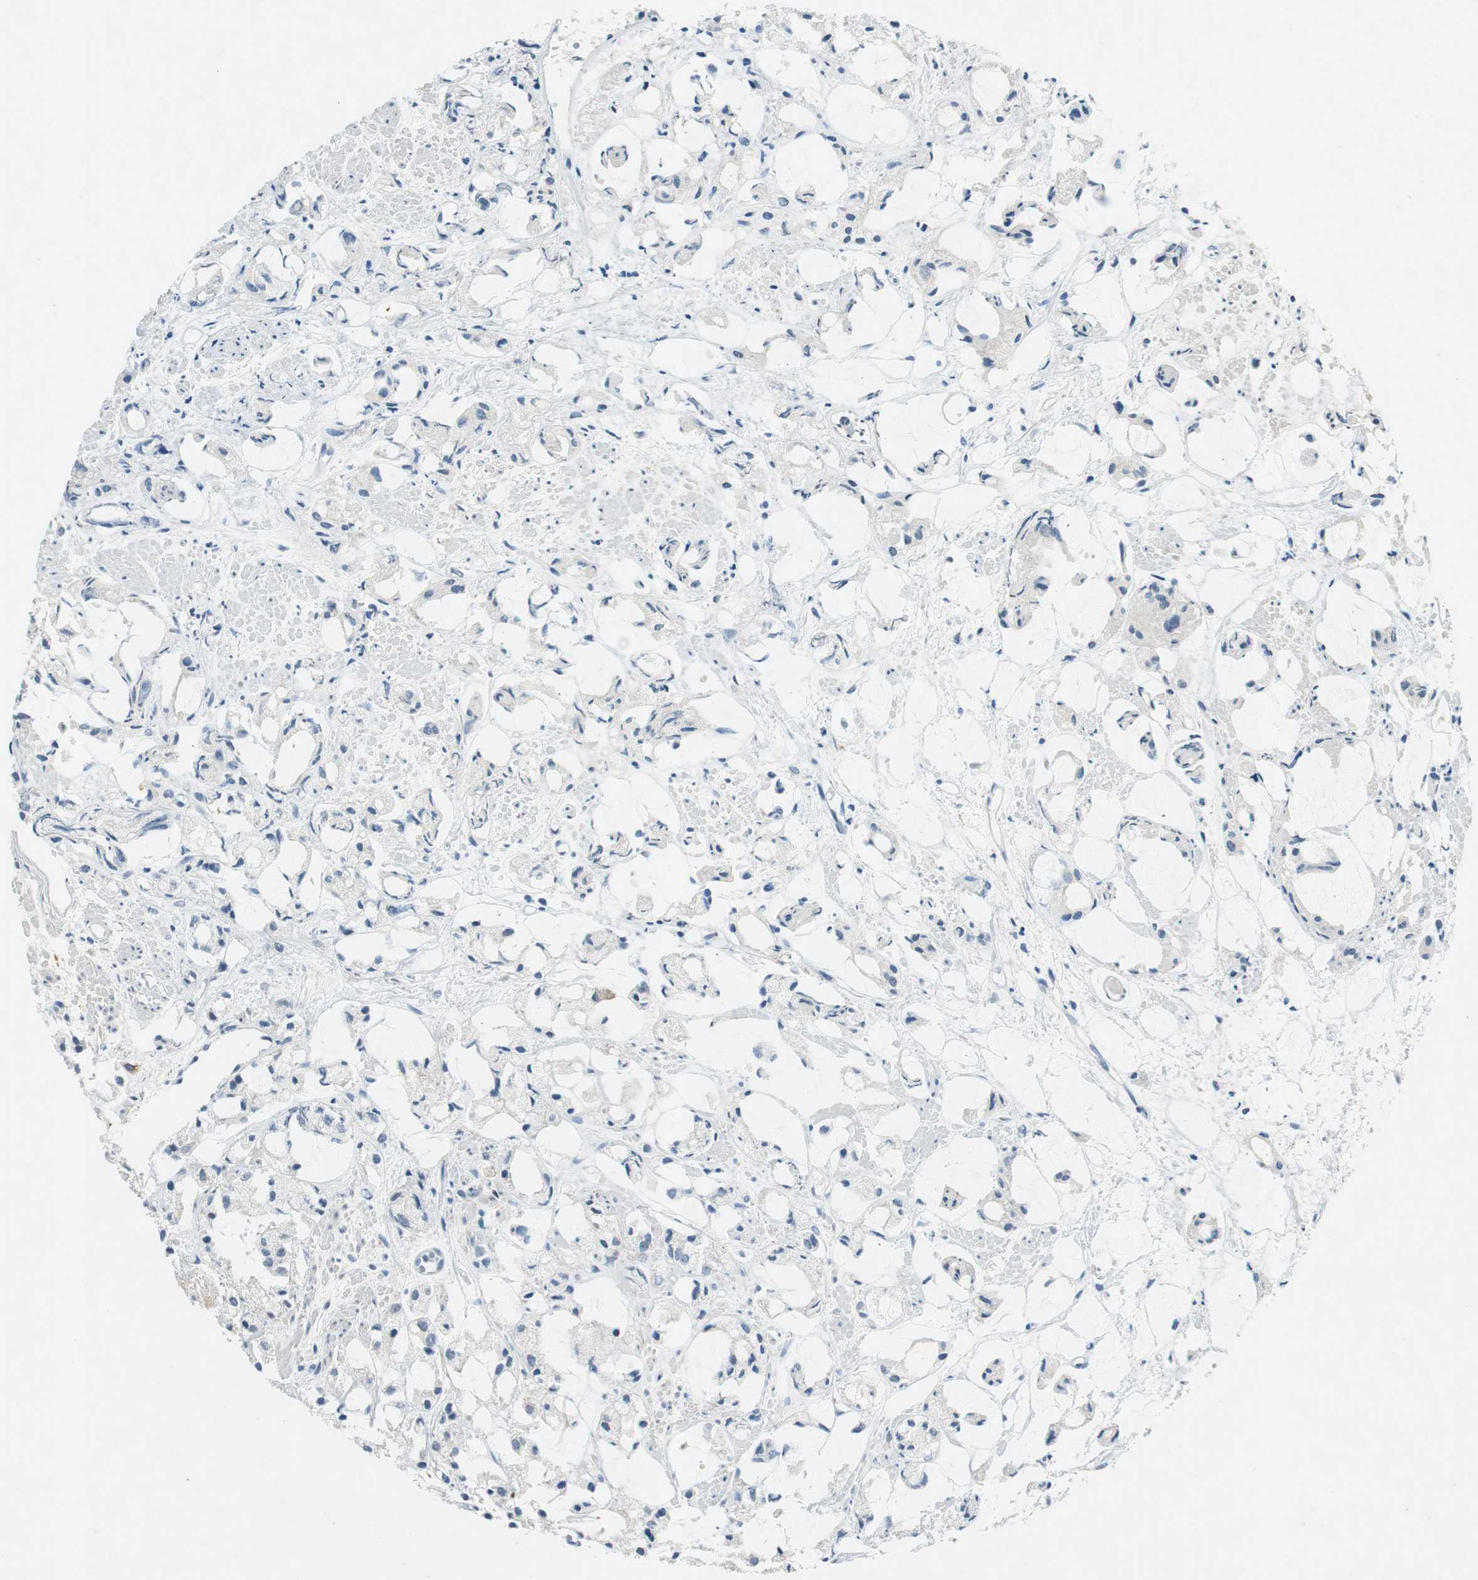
{"staining": {"intensity": "negative", "quantity": "none", "location": "none"}, "tissue": "prostate cancer", "cell_type": "Tumor cells", "image_type": "cancer", "snomed": [{"axis": "morphology", "description": "Adenocarcinoma, High grade"}, {"axis": "topography", "description": "Prostate"}], "caption": "IHC of adenocarcinoma (high-grade) (prostate) shows no staining in tumor cells.", "gene": "ME1", "patient": {"sex": "male", "age": 85}}